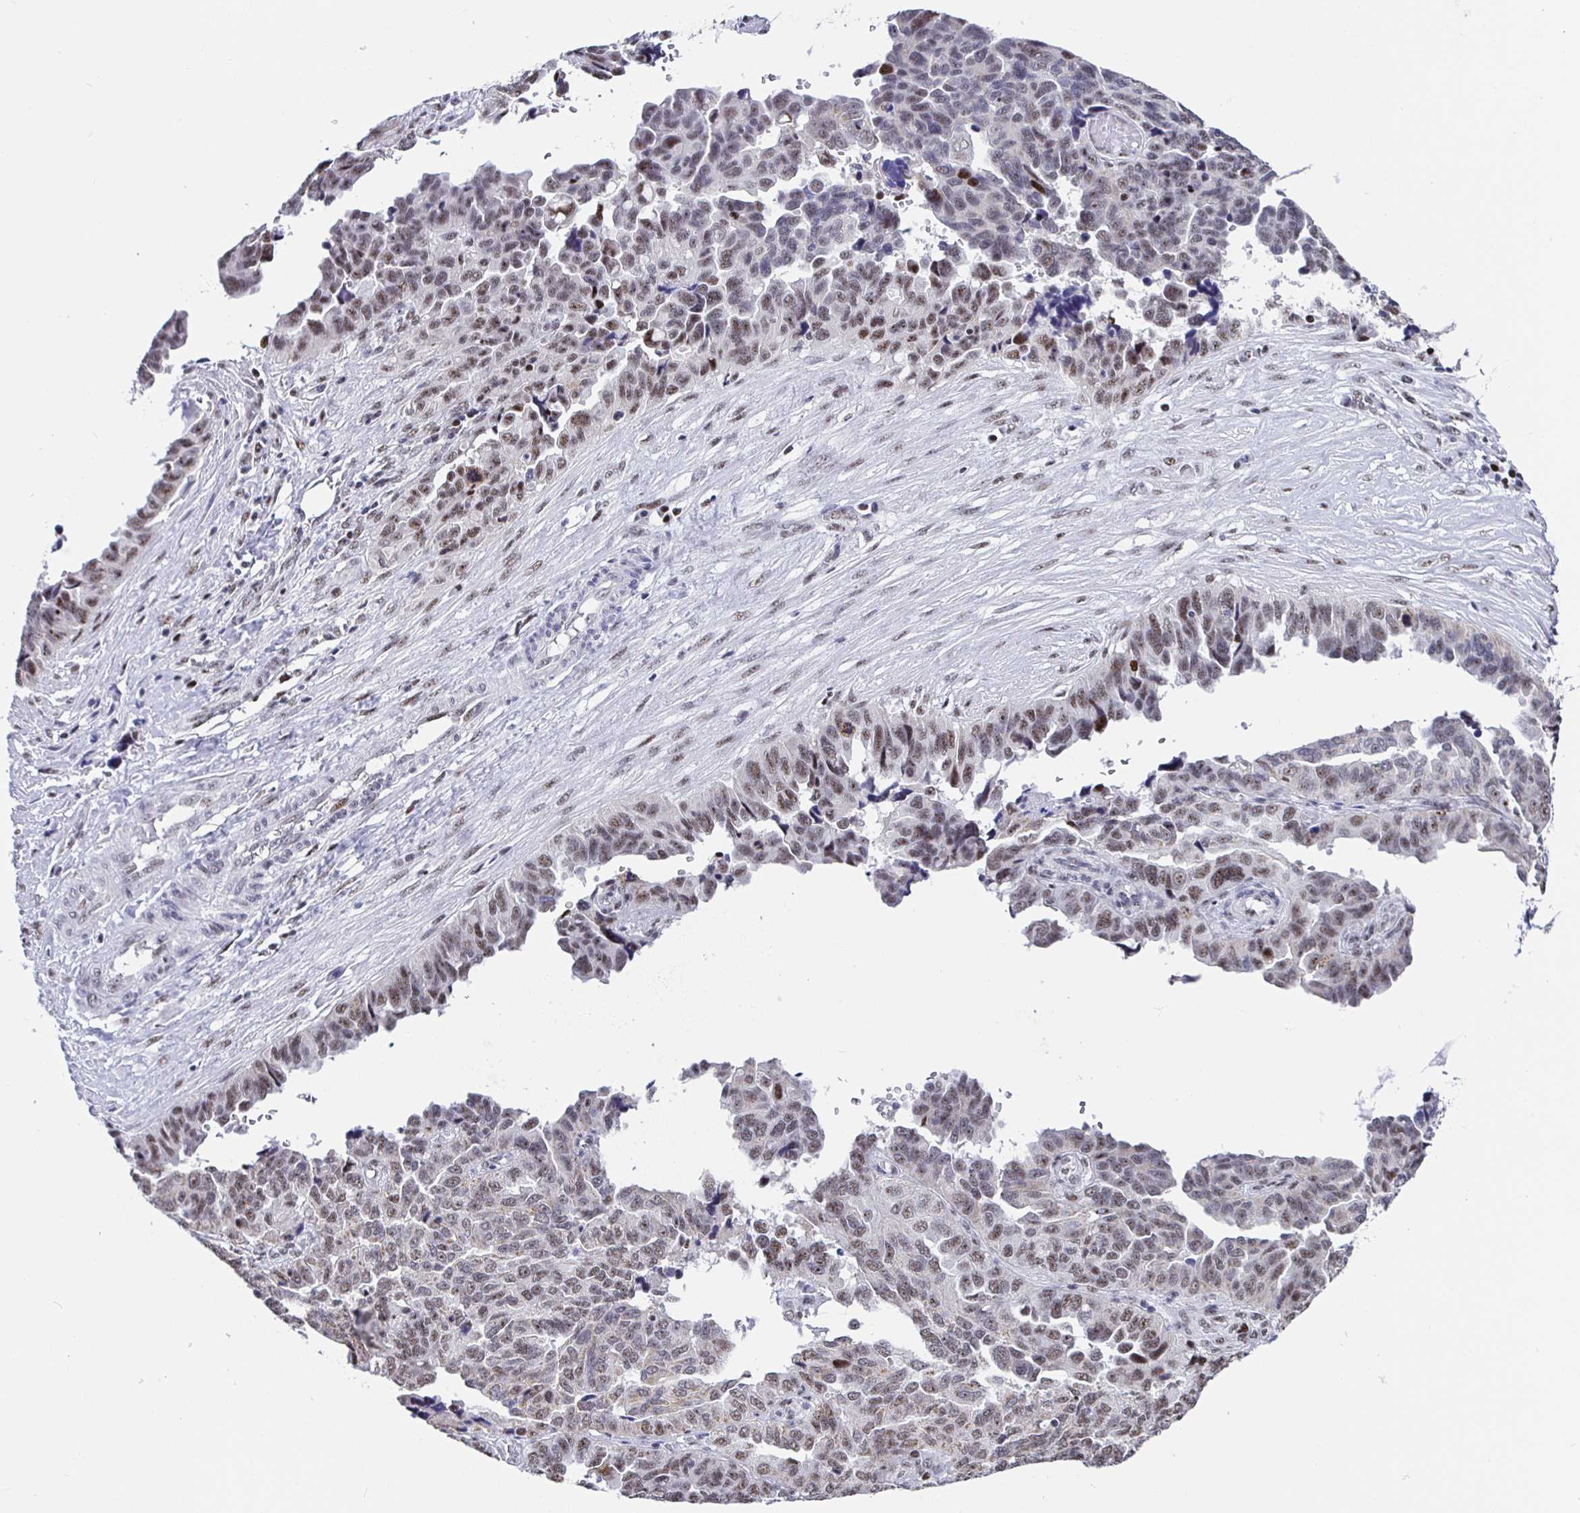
{"staining": {"intensity": "weak", "quantity": "25%-75%", "location": "nuclear"}, "tissue": "ovarian cancer", "cell_type": "Tumor cells", "image_type": "cancer", "snomed": [{"axis": "morphology", "description": "Cystadenocarcinoma, serous, NOS"}, {"axis": "topography", "description": "Ovary"}], "caption": "Immunohistochemistry photomicrograph of ovarian cancer stained for a protein (brown), which shows low levels of weak nuclear positivity in about 25%-75% of tumor cells.", "gene": "SETD5", "patient": {"sex": "female", "age": 64}}